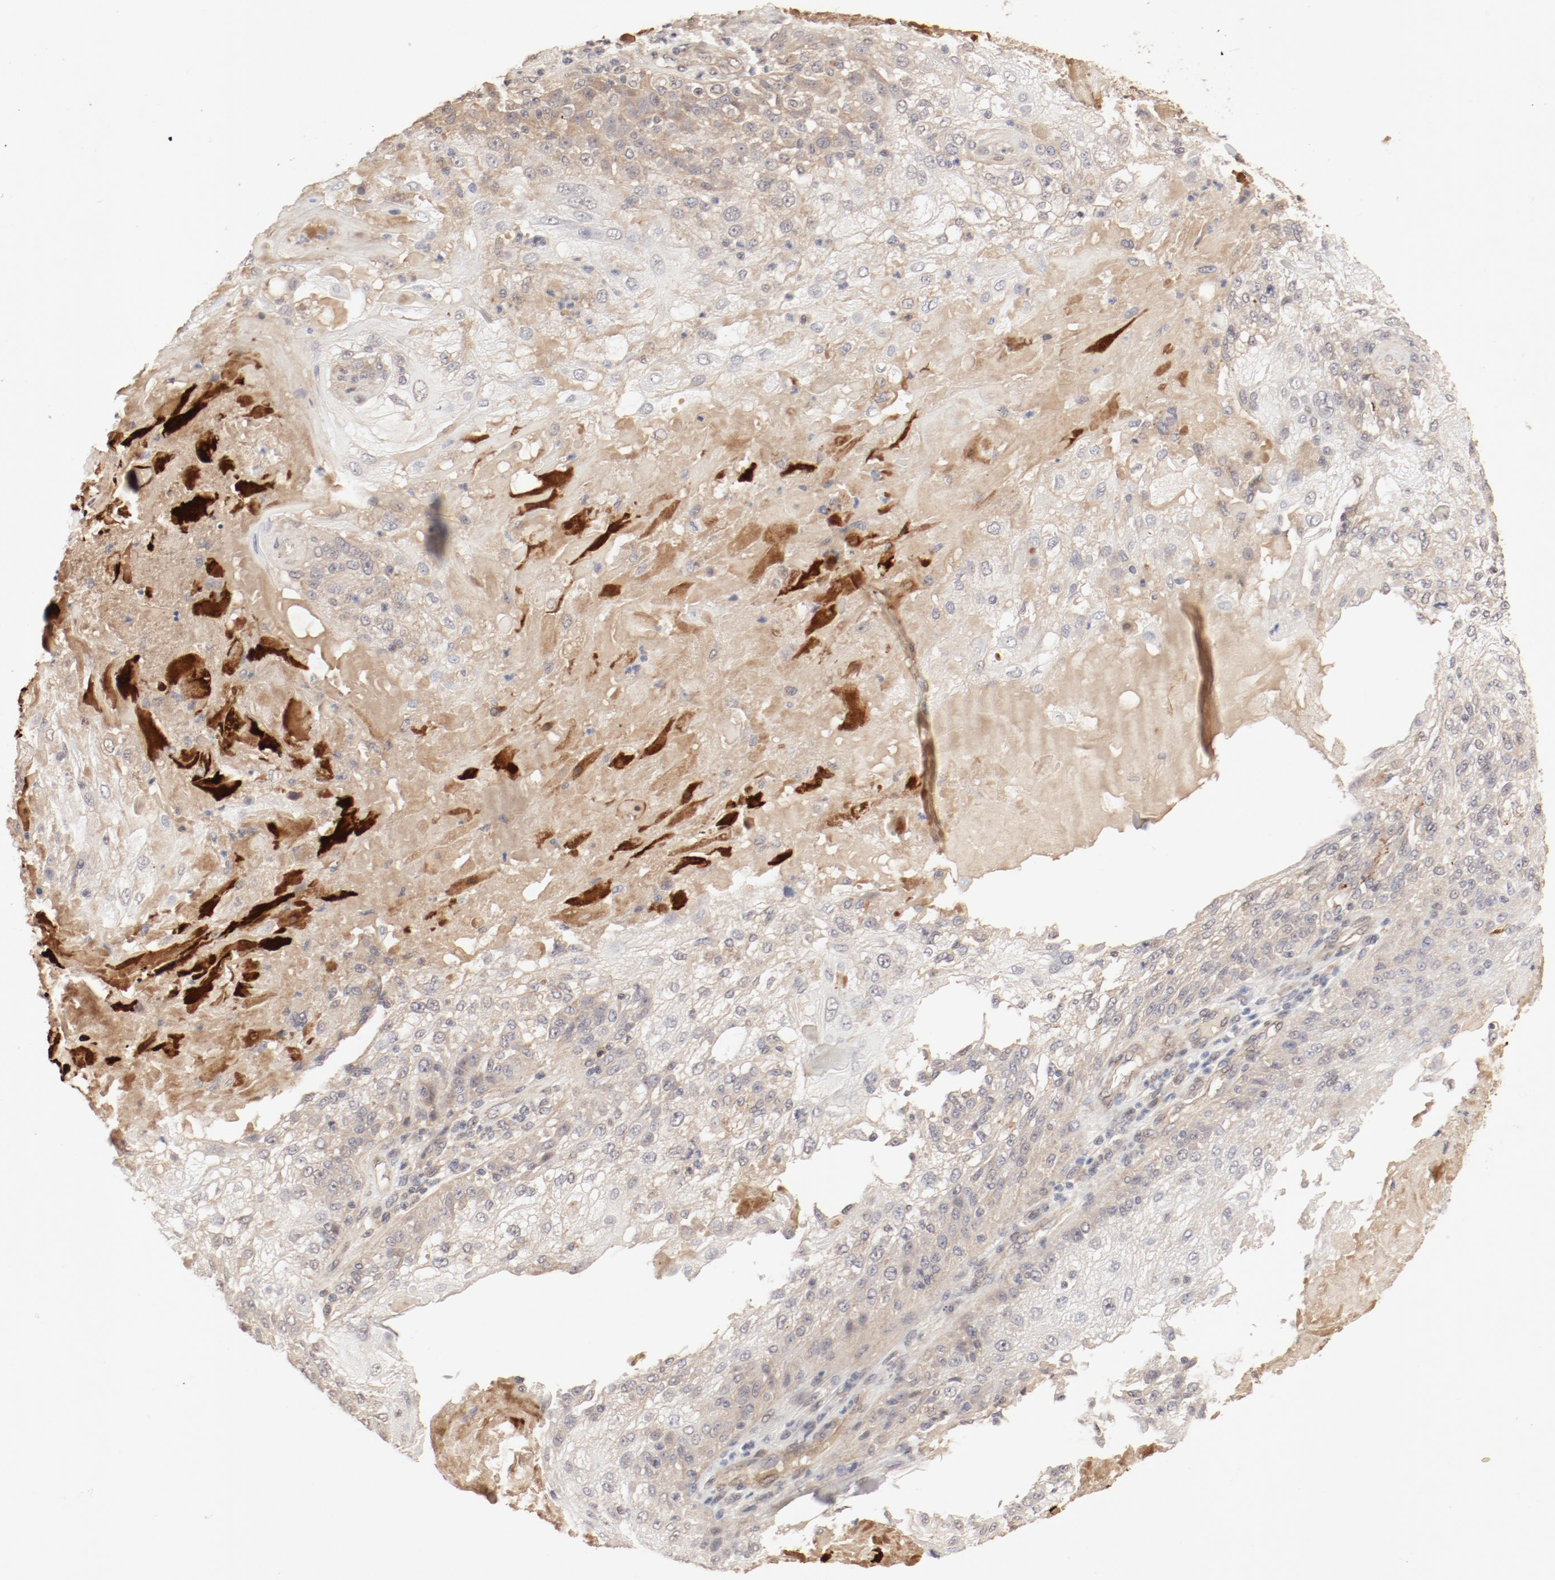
{"staining": {"intensity": "moderate", "quantity": ">75%", "location": "cytoplasmic/membranous"}, "tissue": "skin cancer", "cell_type": "Tumor cells", "image_type": "cancer", "snomed": [{"axis": "morphology", "description": "Normal tissue, NOS"}, {"axis": "morphology", "description": "Squamous cell carcinoma, NOS"}, {"axis": "topography", "description": "Skin"}], "caption": "Human skin cancer (squamous cell carcinoma) stained with a protein marker reveals moderate staining in tumor cells.", "gene": "IL3RA", "patient": {"sex": "female", "age": 83}}